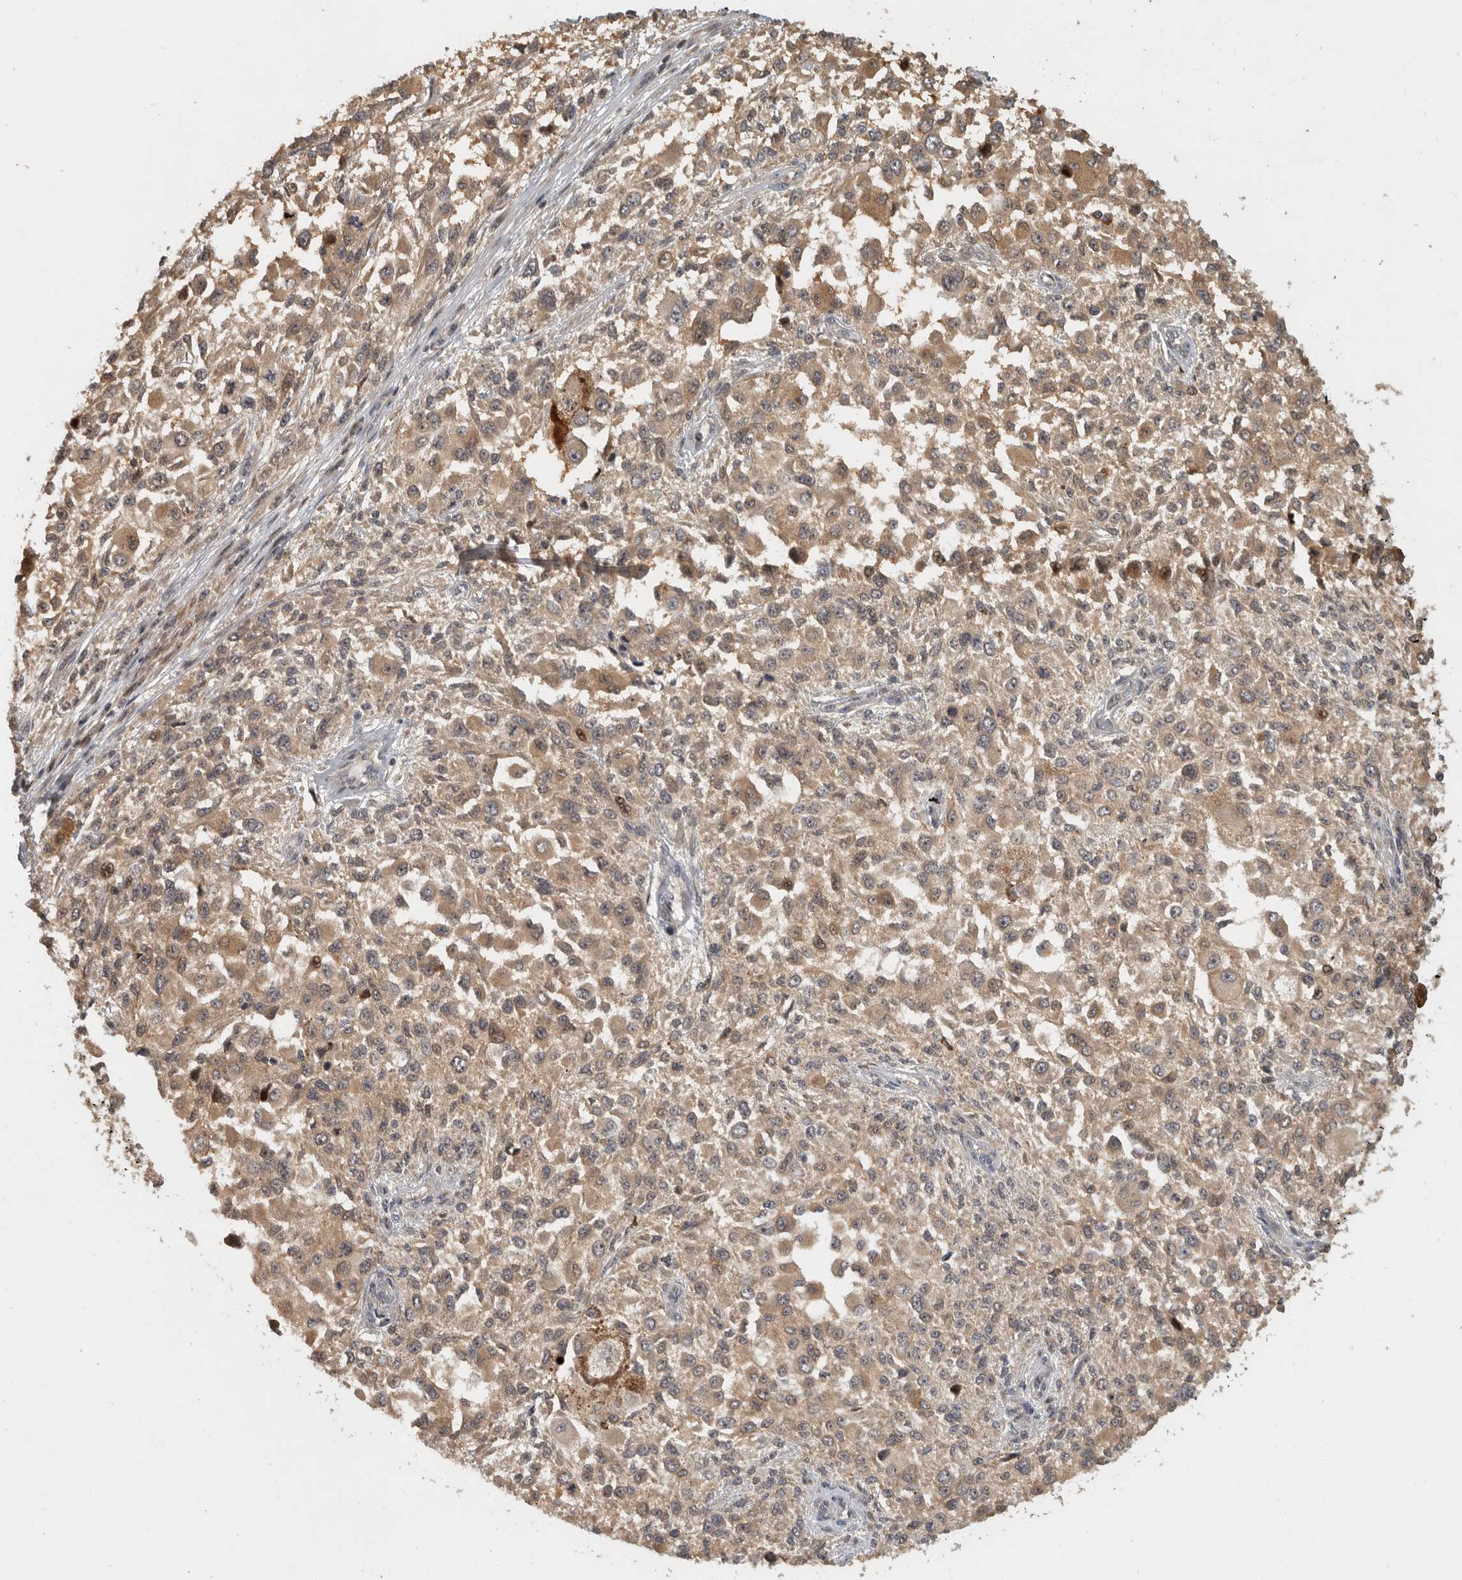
{"staining": {"intensity": "weak", "quantity": ">75%", "location": "cytoplasmic/membranous"}, "tissue": "melanoma", "cell_type": "Tumor cells", "image_type": "cancer", "snomed": [{"axis": "morphology", "description": "Necrosis, NOS"}, {"axis": "morphology", "description": "Malignant melanoma, NOS"}, {"axis": "topography", "description": "Skin"}], "caption": "A brown stain highlights weak cytoplasmic/membranous expression of a protein in human melanoma tumor cells.", "gene": "SWT1", "patient": {"sex": "female", "age": 87}}